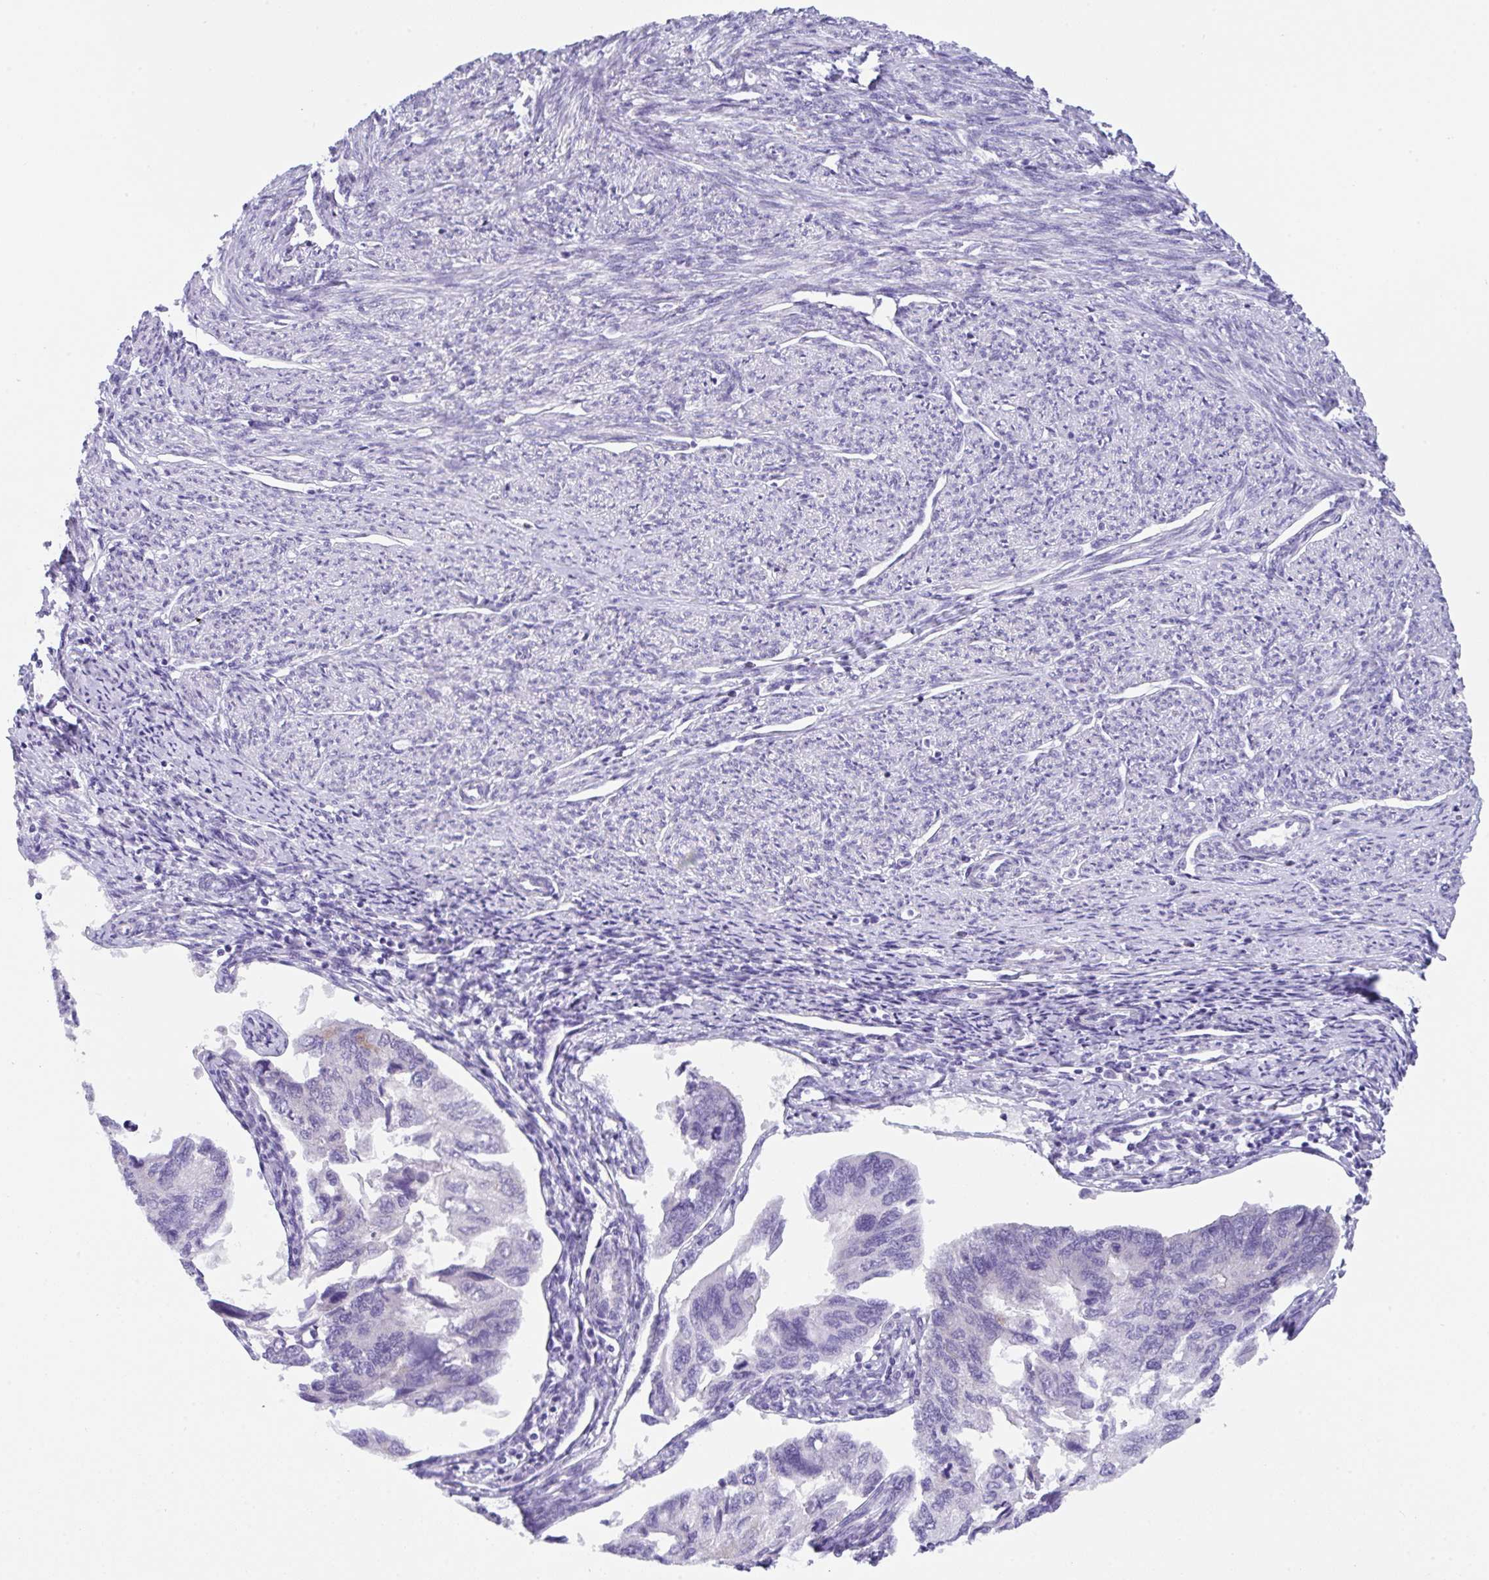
{"staining": {"intensity": "negative", "quantity": "none", "location": "none"}, "tissue": "endometrial cancer", "cell_type": "Tumor cells", "image_type": "cancer", "snomed": [{"axis": "morphology", "description": "Carcinoma, NOS"}, {"axis": "topography", "description": "Uterus"}], "caption": "This is a histopathology image of immunohistochemistry staining of carcinoma (endometrial), which shows no expression in tumor cells.", "gene": "TRAF4", "patient": {"sex": "female", "age": 76}}